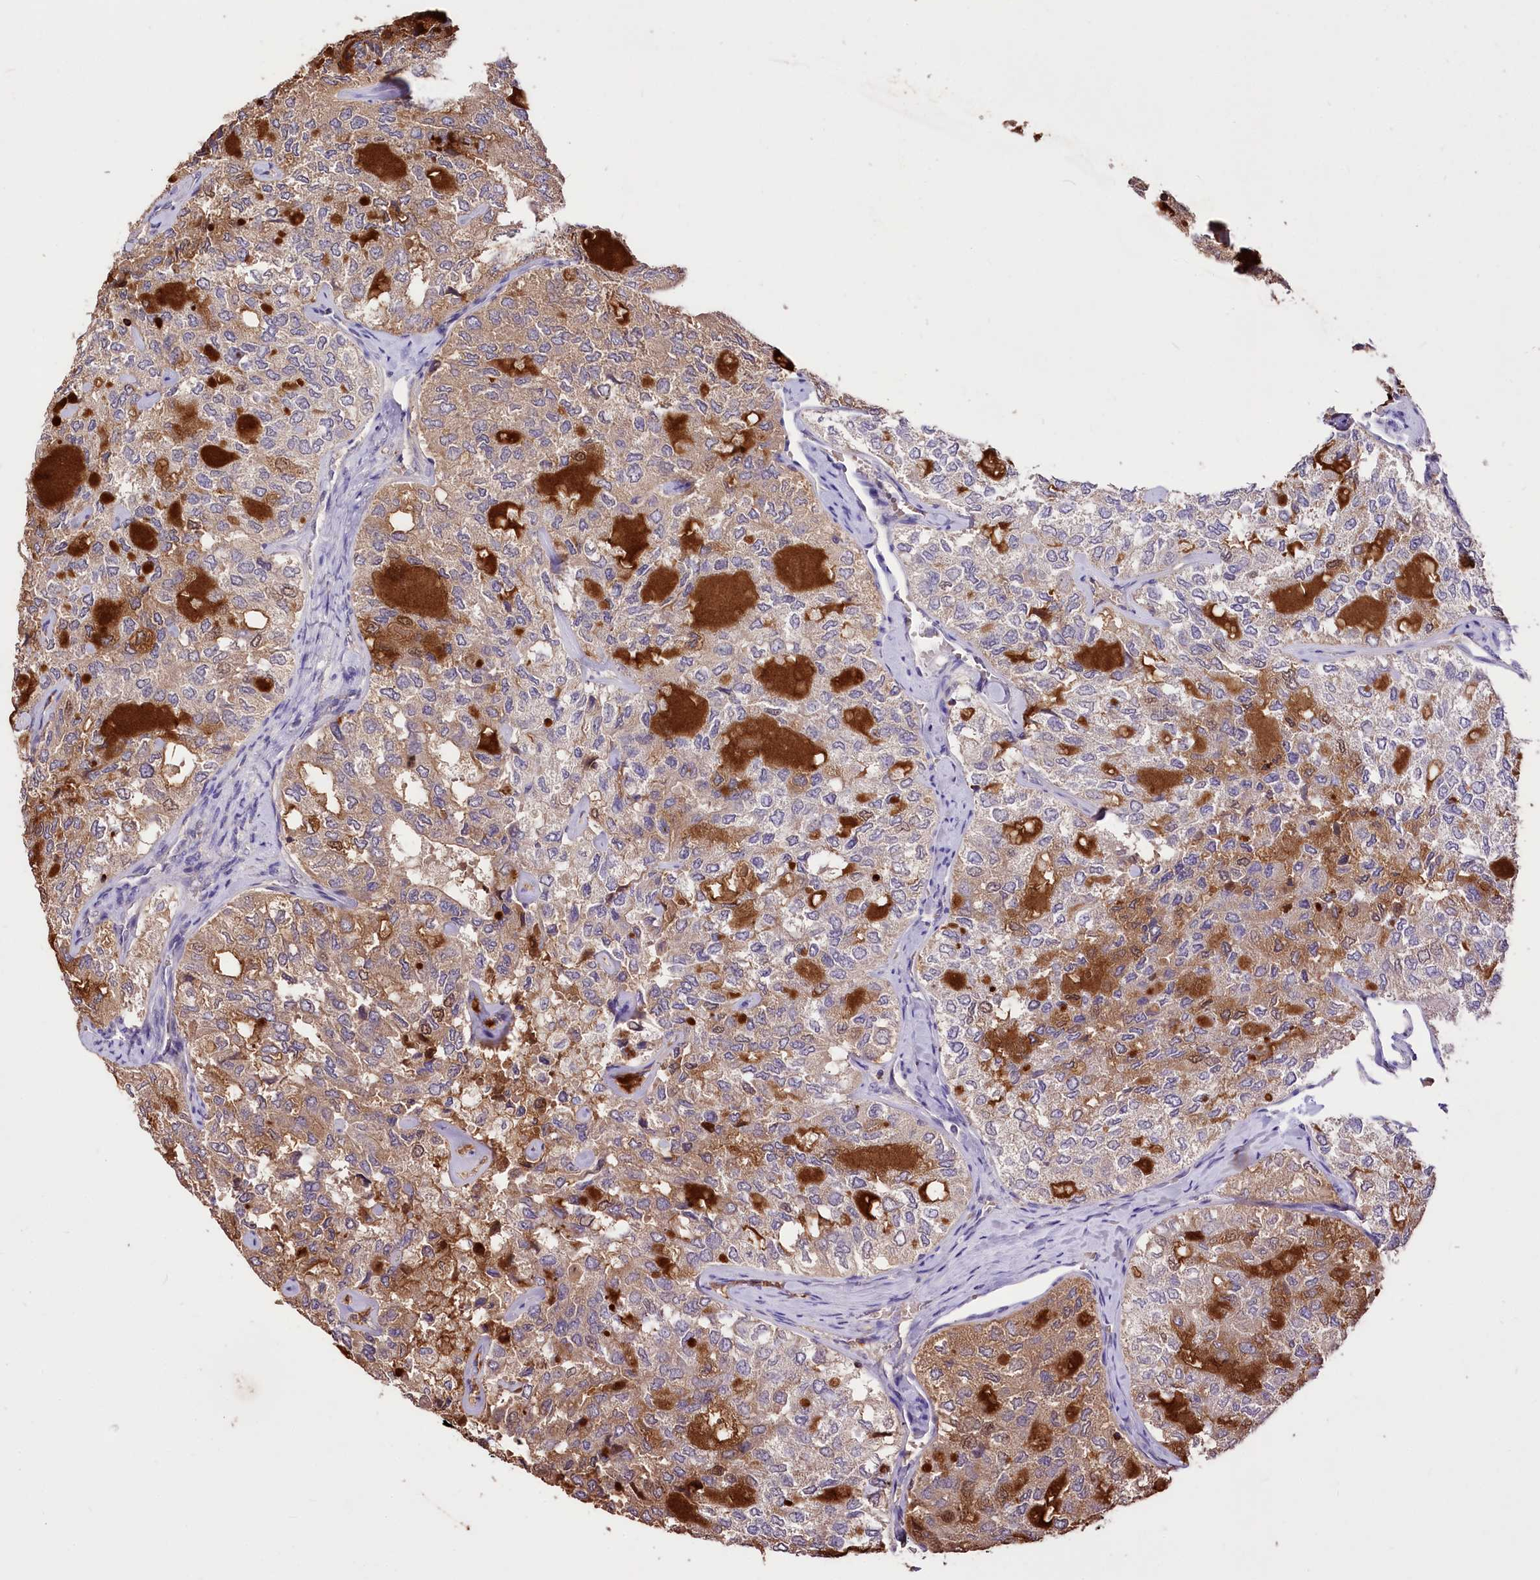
{"staining": {"intensity": "moderate", "quantity": ">75%", "location": "cytoplasmic/membranous"}, "tissue": "thyroid cancer", "cell_type": "Tumor cells", "image_type": "cancer", "snomed": [{"axis": "morphology", "description": "Follicular adenoma carcinoma, NOS"}, {"axis": "topography", "description": "Thyroid gland"}], "caption": "Immunohistochemistry (IHC) (DAB) staining of thyroid cancer (follicular adenoma carcinoma) shows moderate cytoplasmic/membranous protein positivity in about >75% of tumor cells. (brown staining indicates protein expression, while blue staining denotes nuclei).", "gene": "SERGEF", "patient": {"sex": "male", "age": 75}}